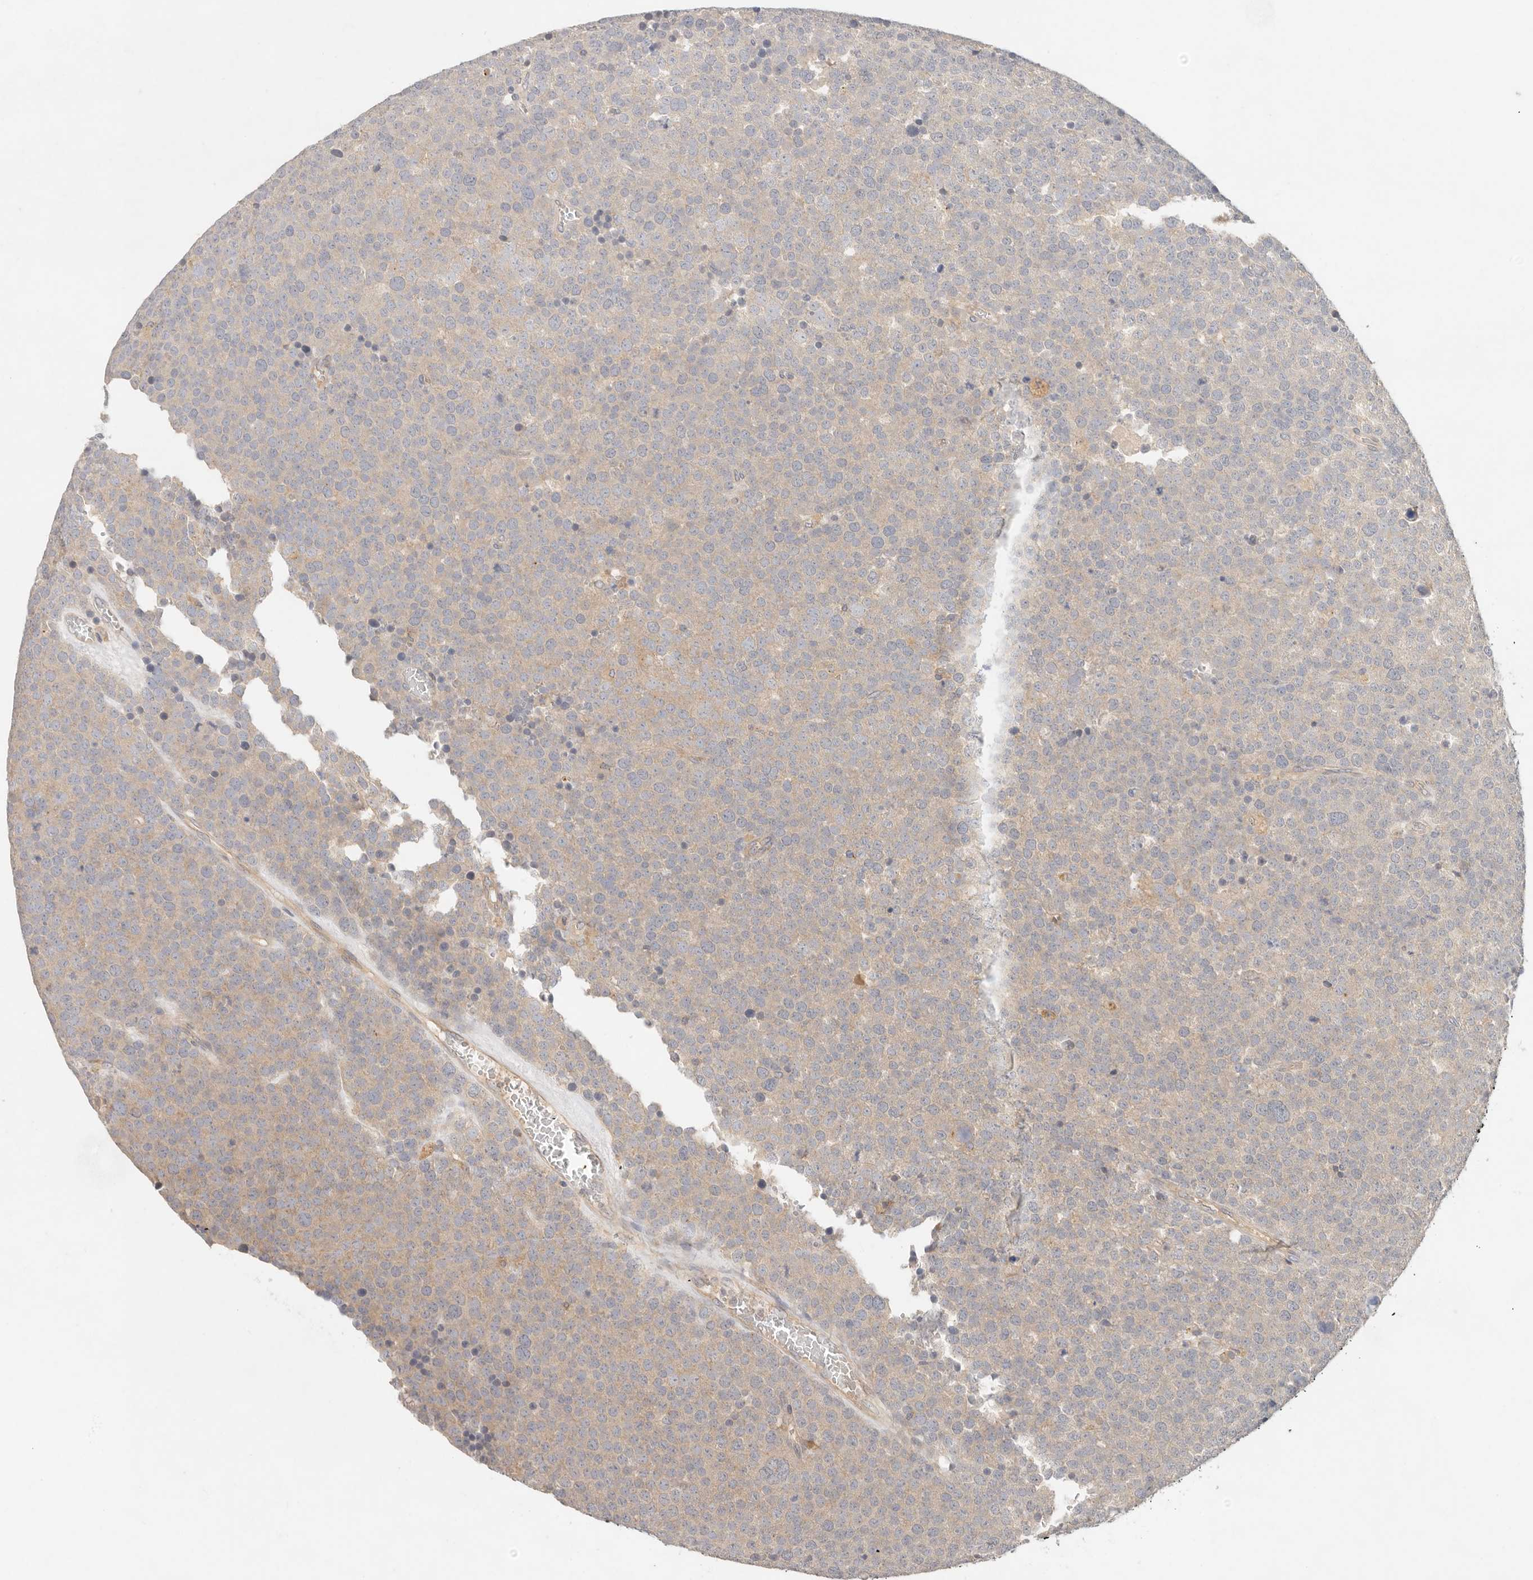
{"staining": {"intensity": "weak", "quantity": "25%-75%", "location": "cytoplasmic/membranous"}, "tissue": "testis cancer", "cell_type": "Tumor cells", "image_type": "cancer", "snomed": [{"axis": "morphology", "description": "Seminoma, NOS"}, {"axis": "topography", "description": "Testis"}], "caption": "Seminoma (testis) was stained to show a protein in brown. There is low levels of weak cytoplasmic/membranous staining in about 25%-75% of tumor cells.", "gene": "HECTD3", "patient": {"sex": "male", "age": 71}}